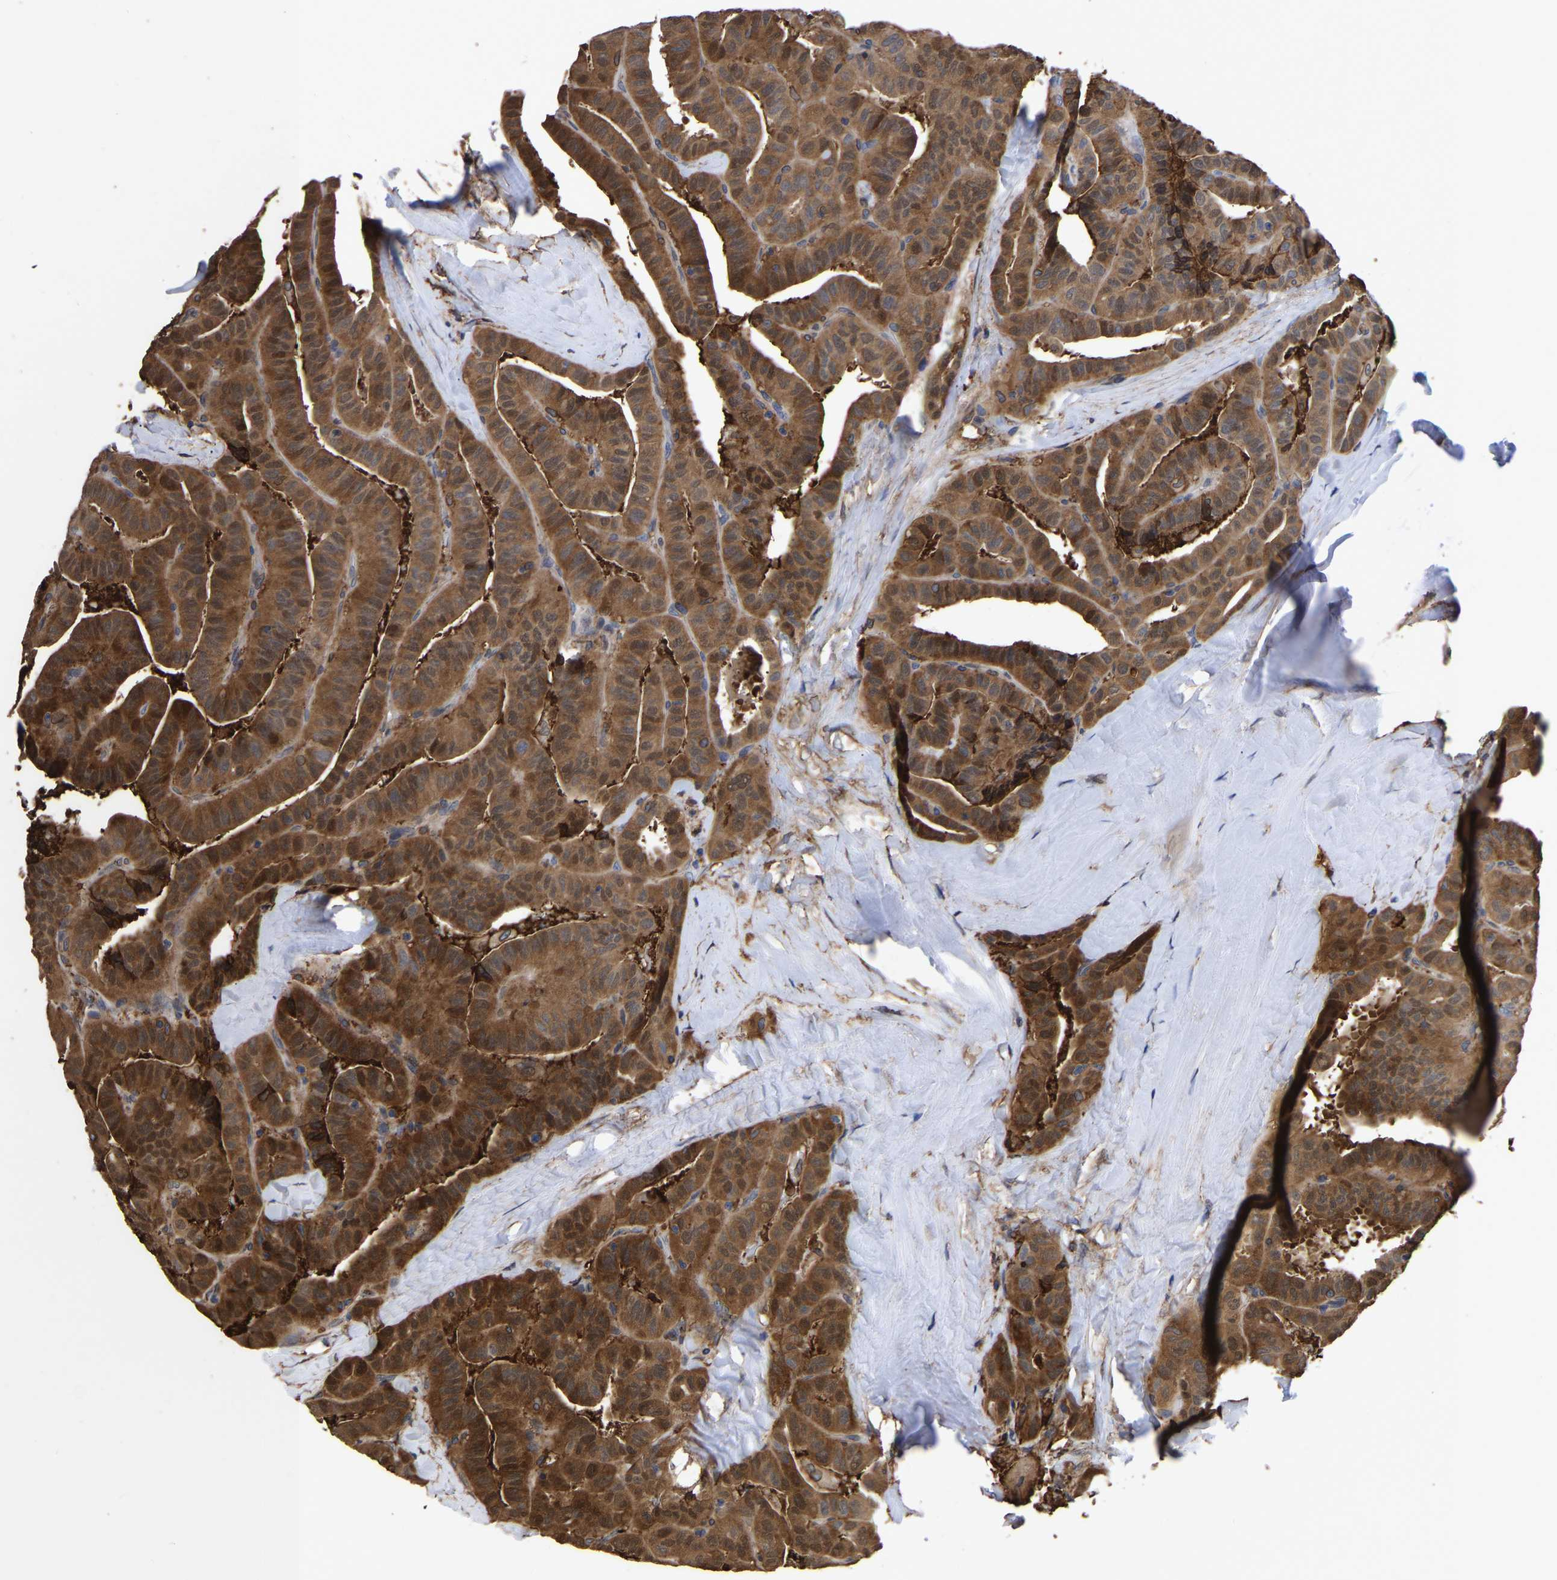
{"staining": {"intensity": "moderate", "quantity": ">75%", "location": "cytoplasmic/membranous"}, "tissue": "thyroid cancer", "cell_type": "Tumor cells", "image_type": "cancer", "snomed": [{"axis": "morphology", "description": "Papillary adenocarcinoma, NOS"}, {"axis": "topography", "description": "Thyroid gland"}], "caption": "Papillary adenocarcinoma (thyroid) stained for a protein displays moderate cytoplasmic/membranous positivity in tumor cells.", "gene": "LIF", "patient": {"sex": "male", "age": 77}}